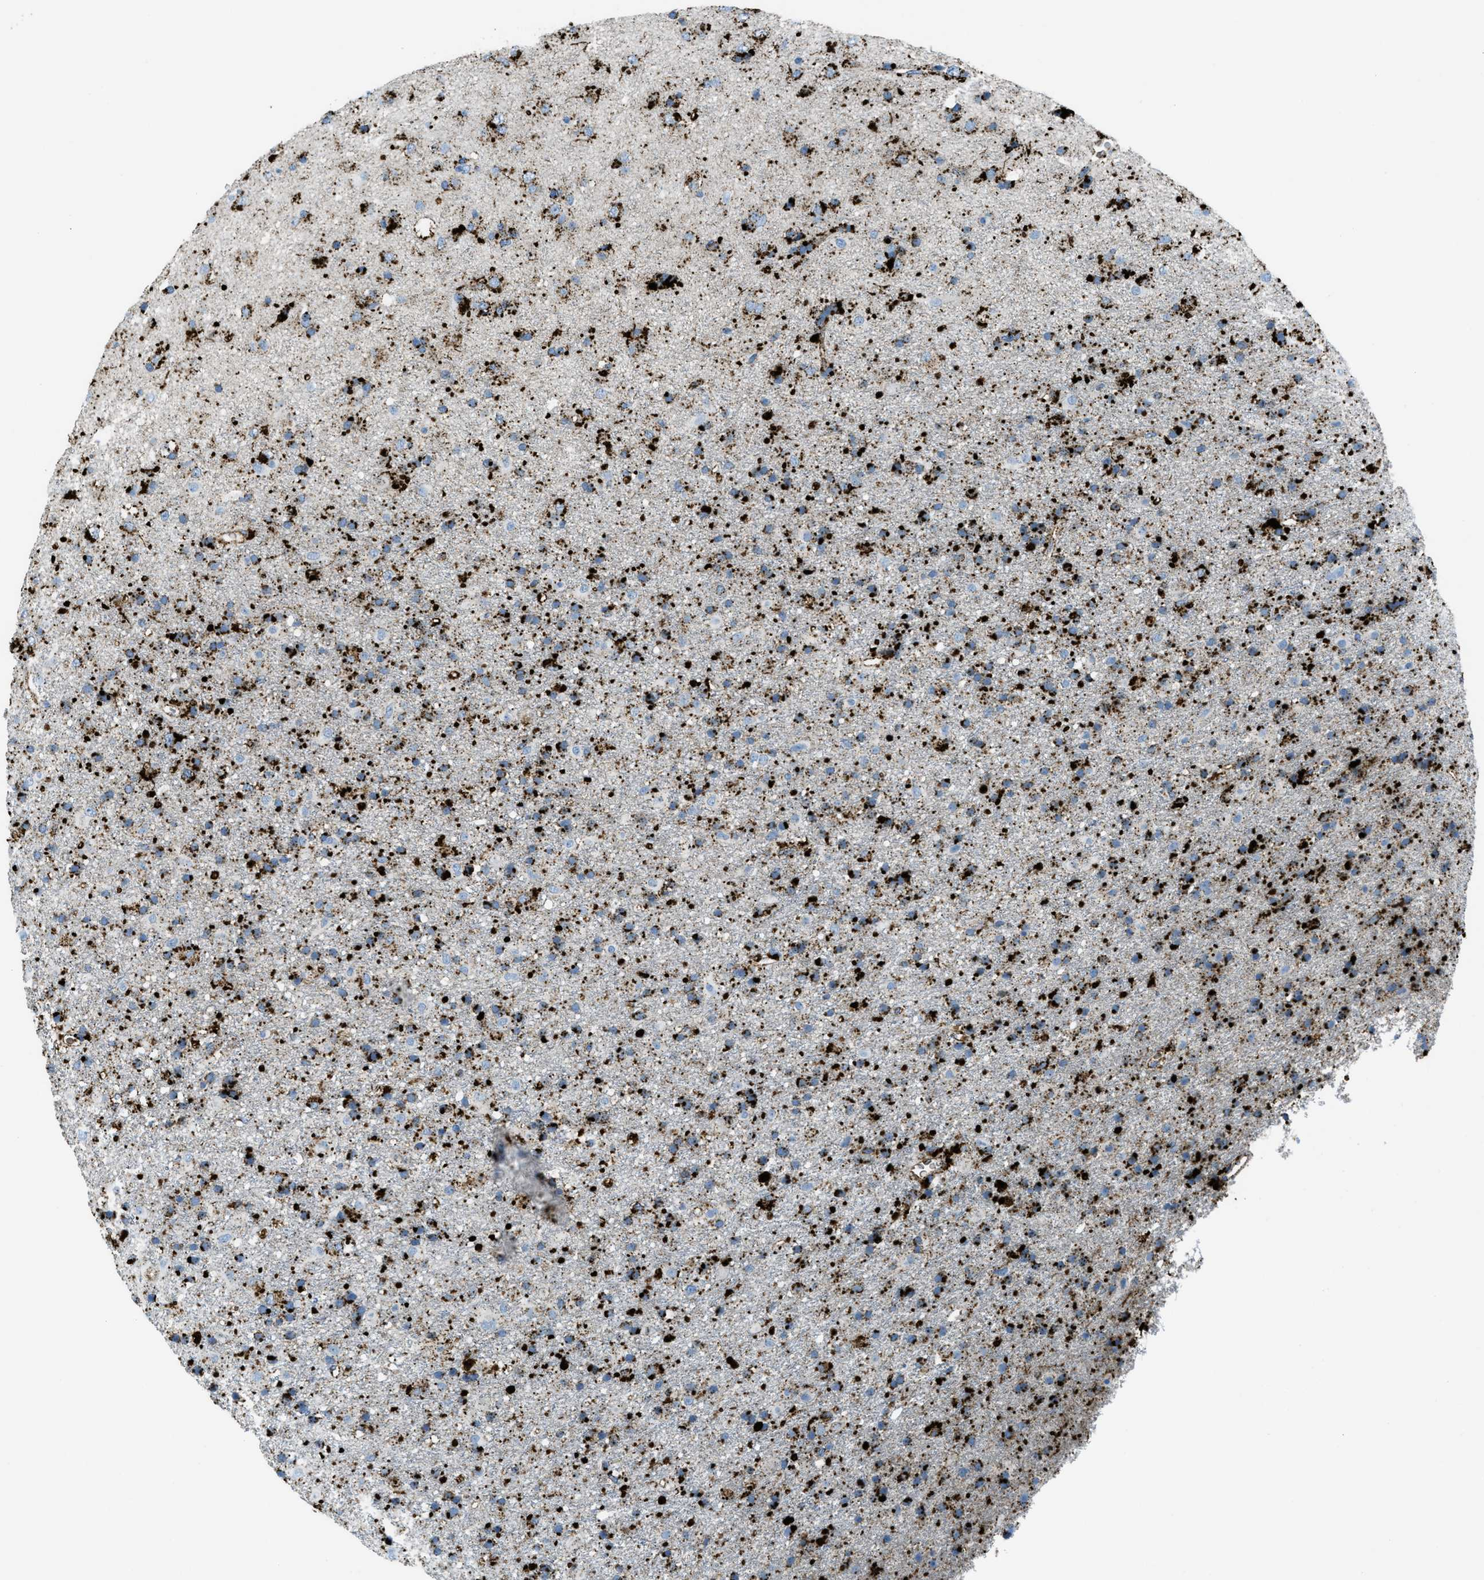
{"staining": {"intensity": "strong", "quantity": ">75%", "location": "cytoplasmic/membranous"}, "tissue": "glioma", "cell_type": "Tumor cells", "image_type": "cancer", "snomed": [{"axis": "morphology", "description": "Glioma, malignant, Low grade"}, {"axis": "topography", "description": "Brain"}], "caption": "Immunohistochemistry (IHC) photomicrograph of human glioma stained for a protein (brown), which displays high levels of strong cytoplasmic/membranous staining in about >75% of tumor cells.", "gene": "SCARB2", "patient": {"sex": "male", "age": 65}}